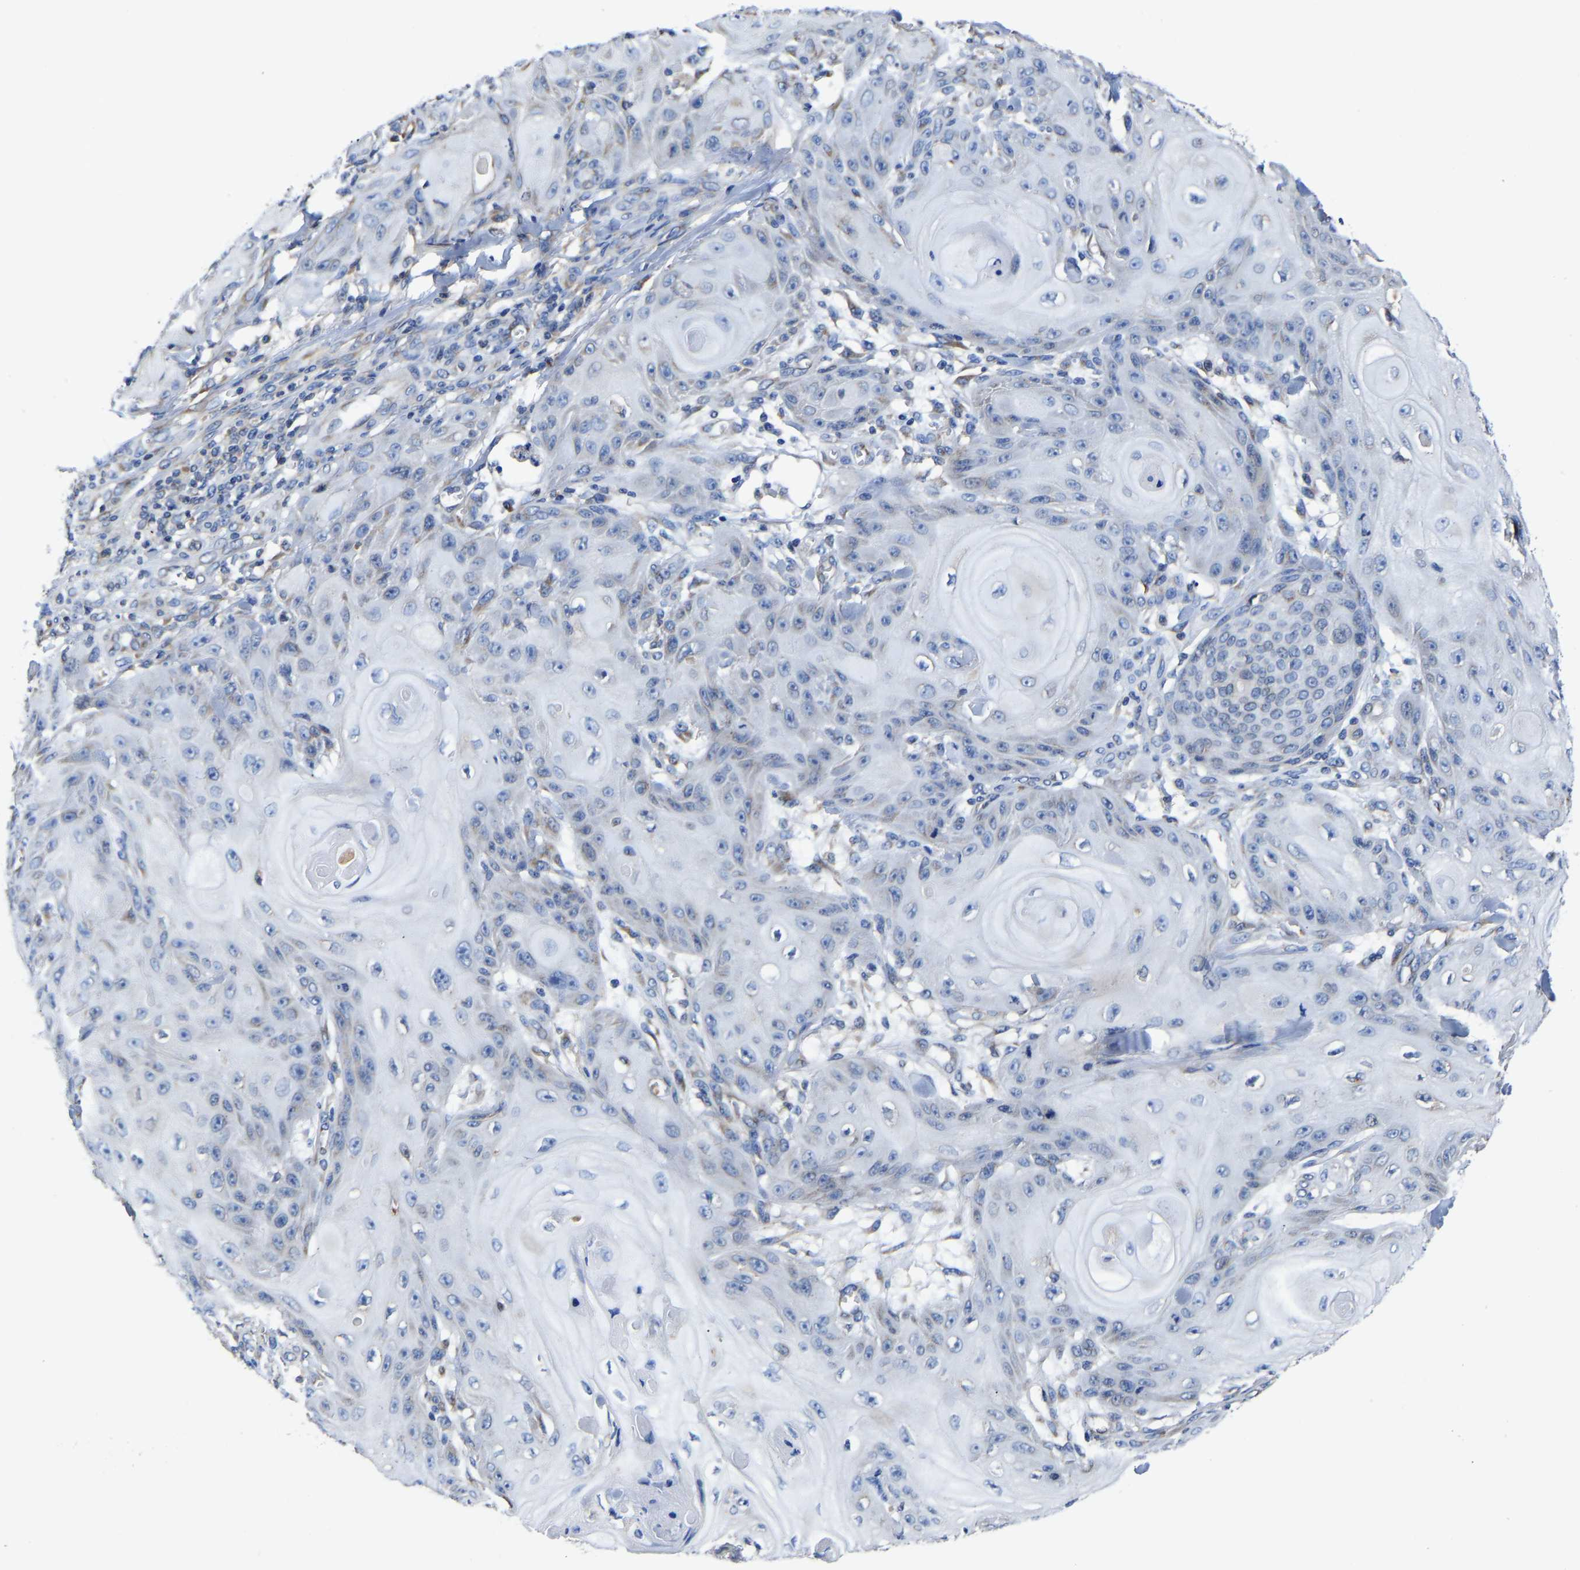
{"staining": {"intensity": "negative", "quantity": "none", "location": "none"}, "tissue": "skin cancer", "cell_type": "Tumor cells", "image_type": "cancer", "snomed": [{"axis": "morphology", "description": "Squamous cell carcinoma, NOS"}, {"axis": "topography", "description": "Skin"}], "caption": "DAB immunohistochemical staining of human skin cancer (squamous cell carcinoma) reveals no significant positivity in tumor cells.", "gene": "EBAG9", "patient": {"sex": "male", "age": 74}}